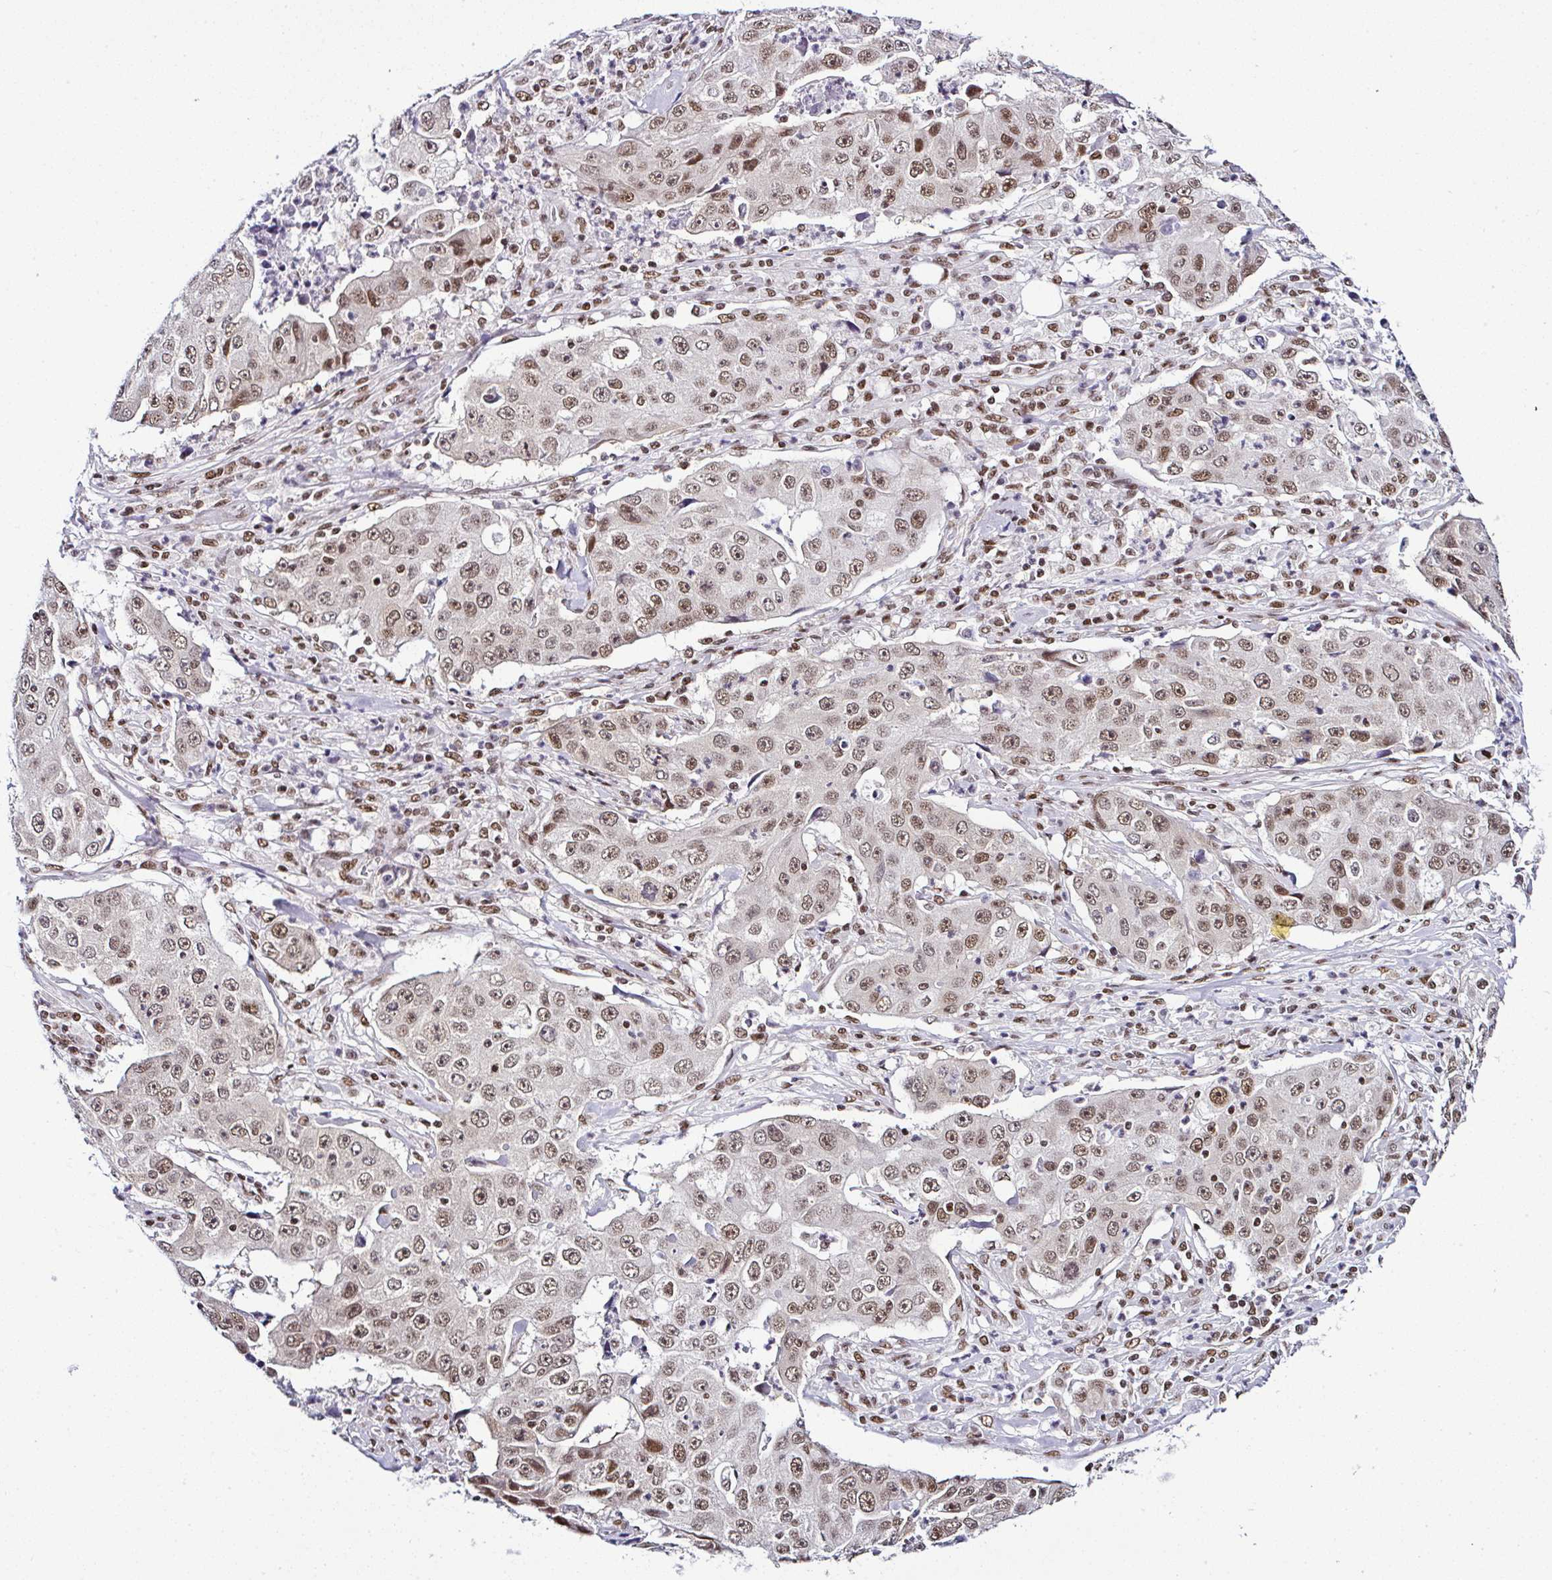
{"staining": {"intensity": "moderate", "quantity": ">75%", "location": "nuclear"}, "tissue": "lung cancer", "cell_type": "Tumor cells", "image_type": "cancer", "snomed": [{"axis": "morphology", "description": "Squamous cell carcinoma, NOS"}, {"axis": "topography", "description": "Lung"}], "caption": "Immunohistochemical staining of human lung squamous cell carcinoma reveals medium levels of moderate nuclear protein staining in approximately >75% of tumor cells.", "gene": "DR1", "patient": {"sex": "male", "age": 64}}